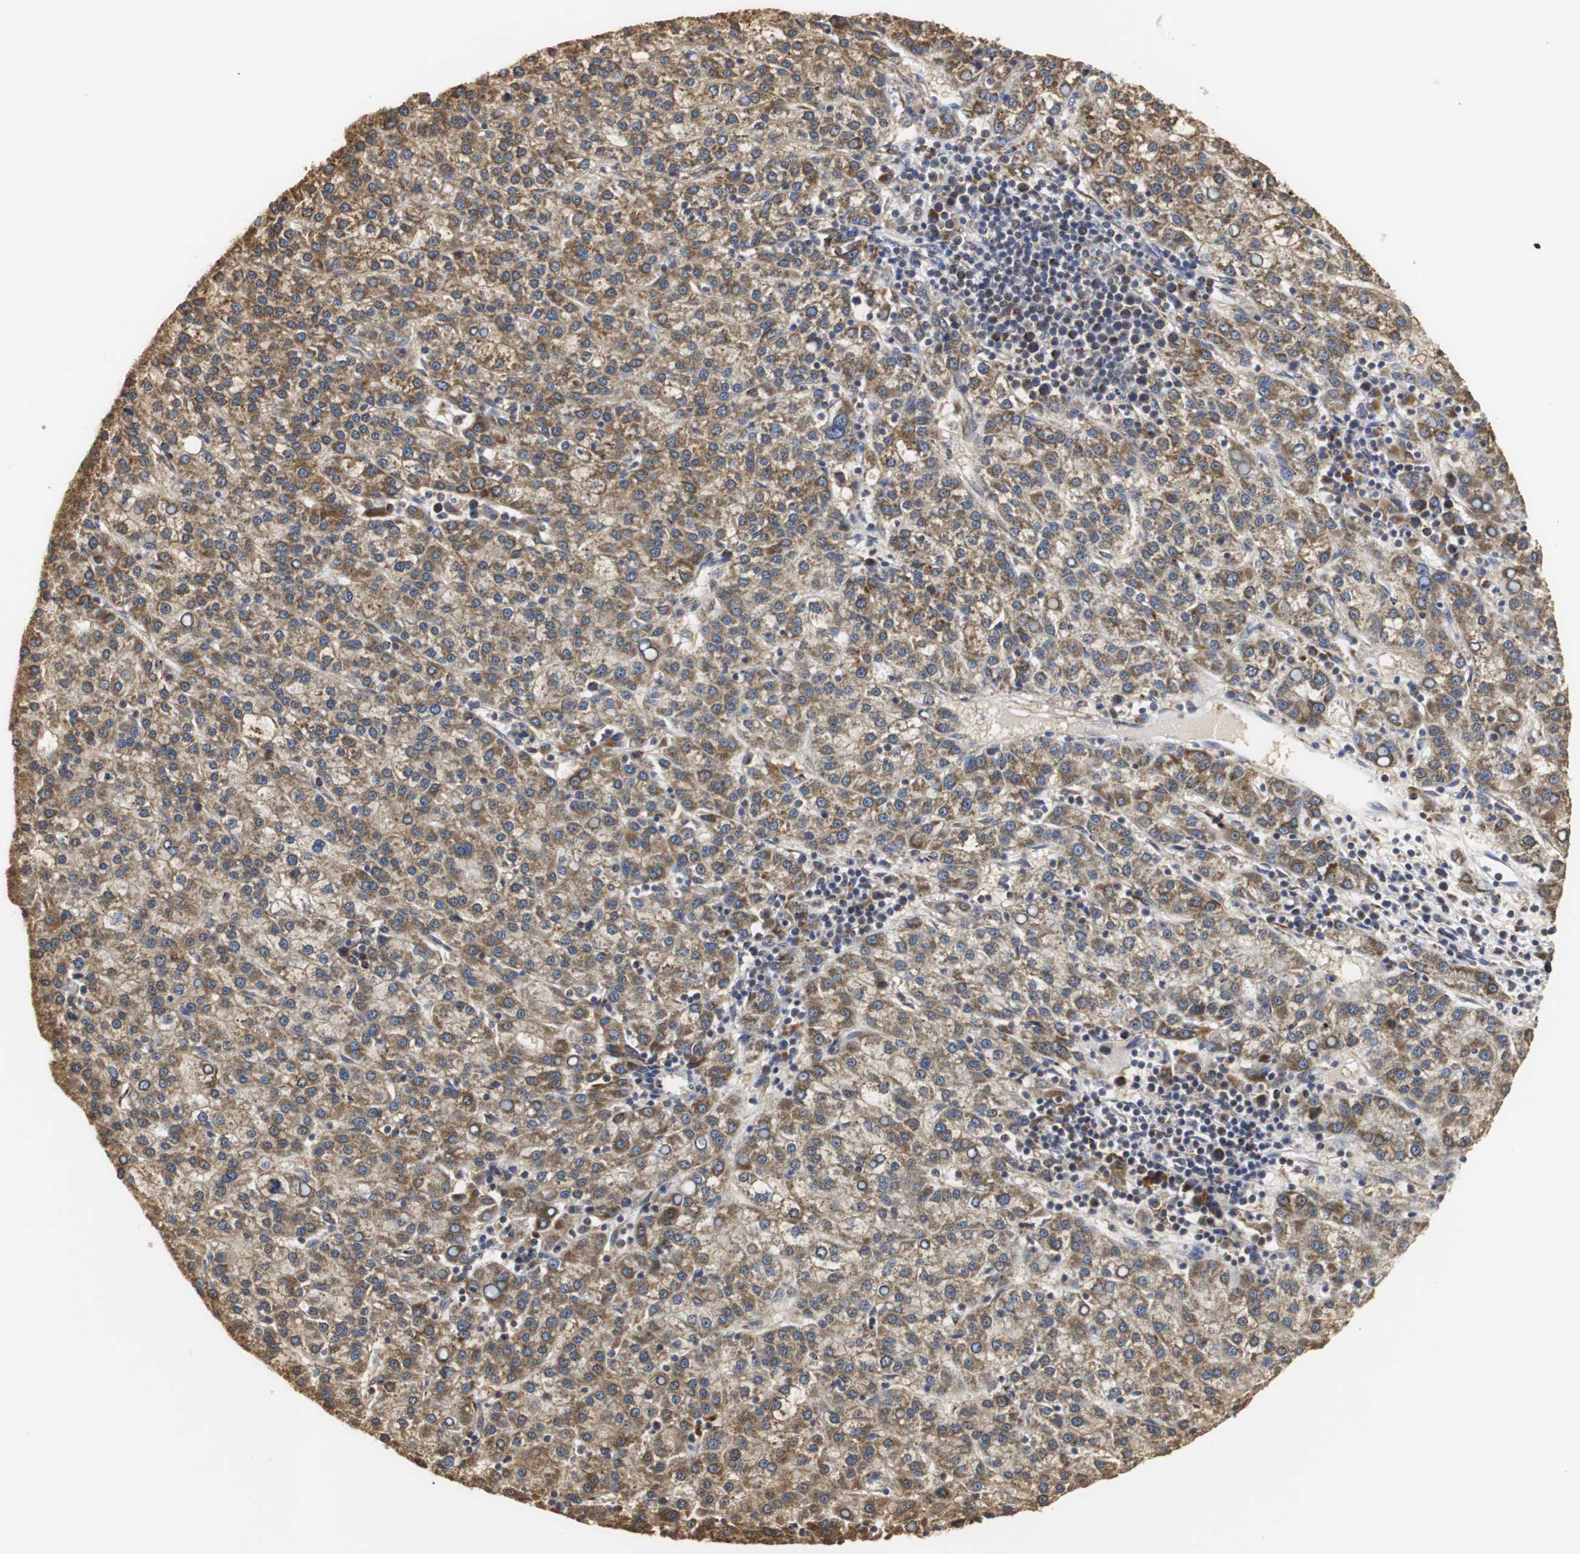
{"staining": {"intensity": "strong", "quantity": ">75%", "location": "cytoplasmic/membranous"}, "tissue": "liver cancer", "cell_type": "Tumor cells", "image_type": "cancer", "snomed": [{"axis": "morphology", "description": "Carcinoma, Hepatocellular, NOS"}, {"axis": "topography", "description": "Liver"}], "caption": "This image reveals liver cancer stained with immunohistochemistry (IHC) to label a protein in brown. The cytoplasmic/membranous of tumor cells show strong positivity for the protein. Nuclei are counter-stained blue.", "gene": "HSD17B10", "patient": {"sex": "female", "age": 58}}